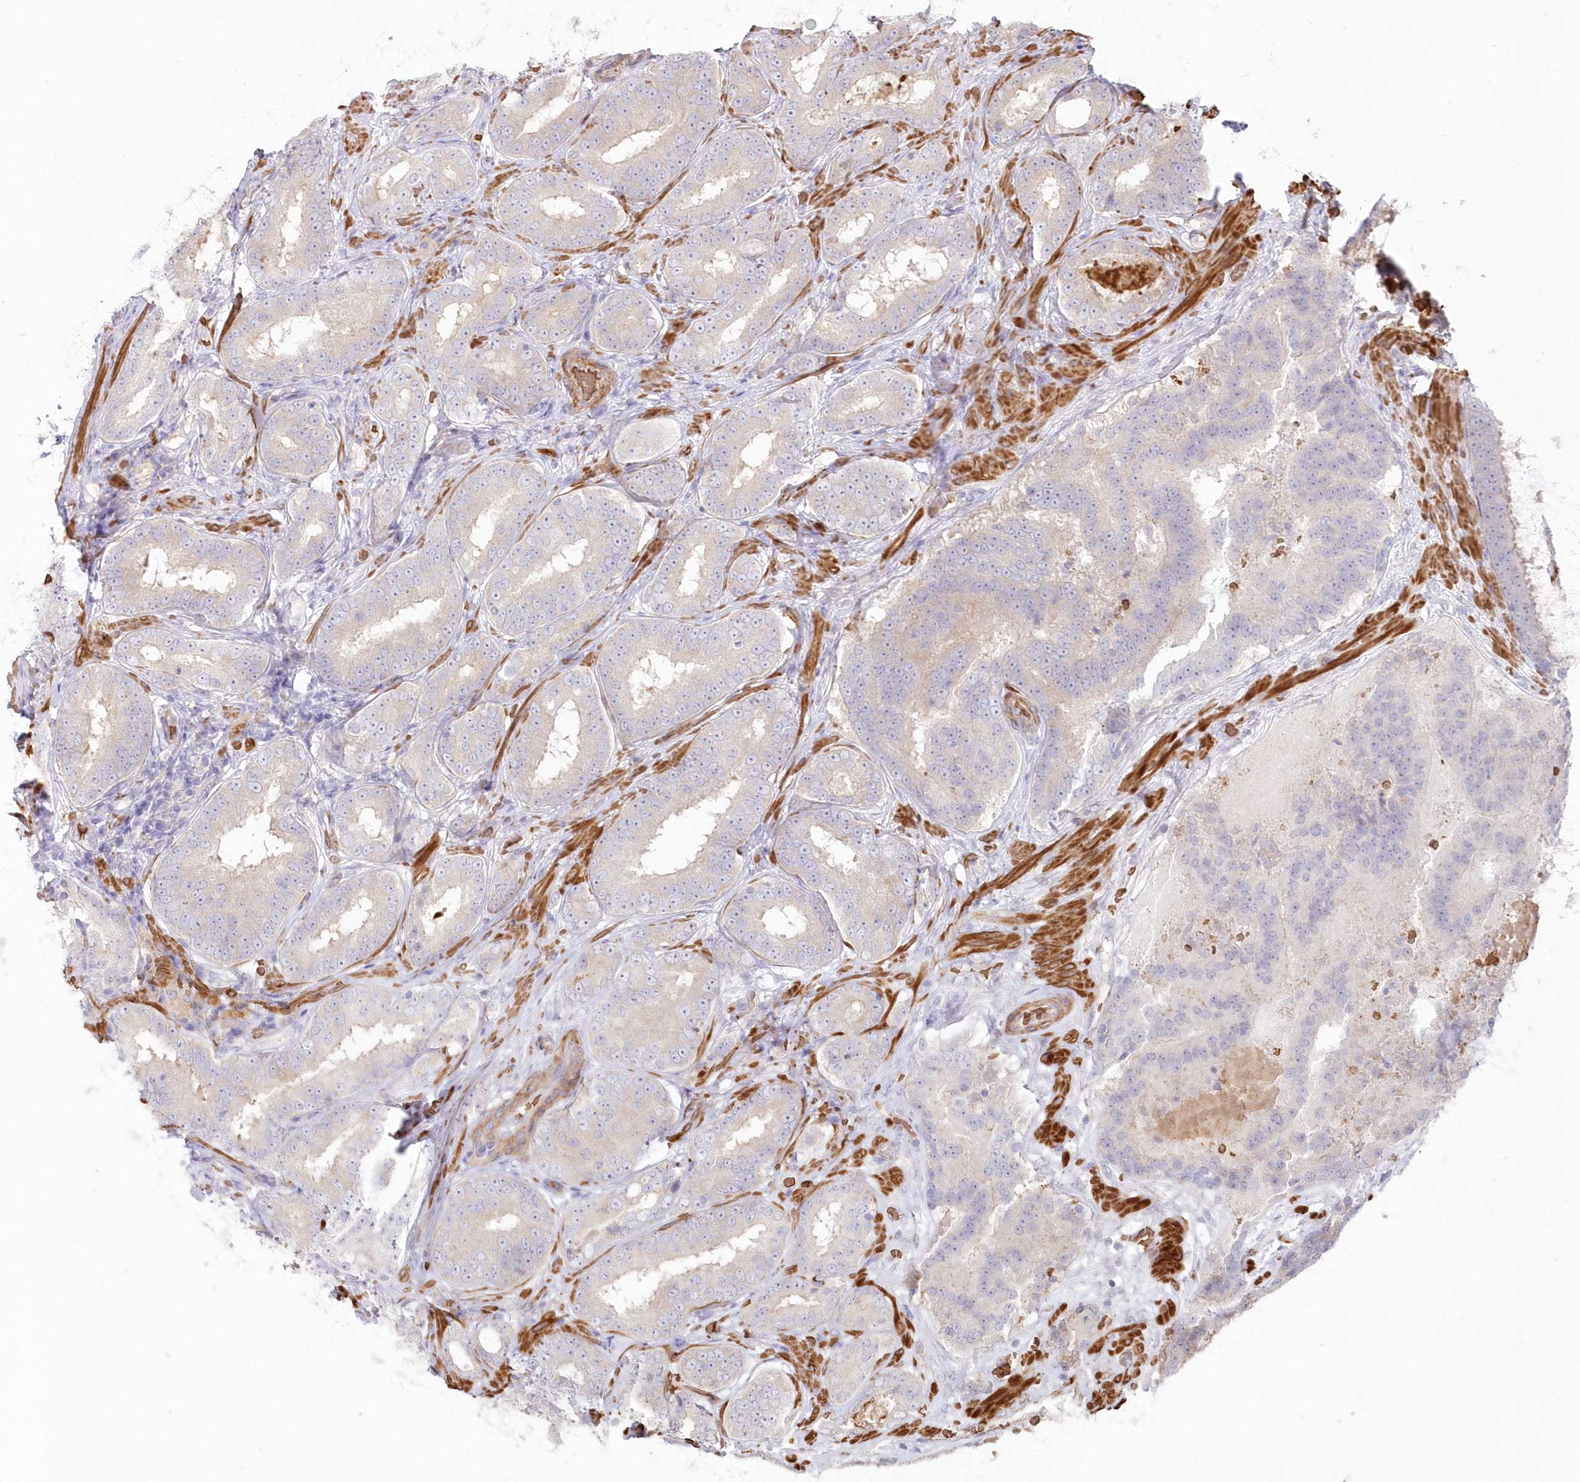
{"staining": {"intensity": "negative", "quantity": "none", "location": "none"}, "tissue": "prostate cancer", "cell_type": "Tumor cells", "image_type": "cancer", "snomed": [{"axis": "morphology", "description": "Adenocarcinoma, High grade"}, {"axis": "topography", "description": "Prostate"}], "caption": "IHC of human prostate high-grade adenocarcinoma displays no expression in tumor cells.", "gene": "SERINC1", "patient": {"sex": "male", "age": 57}}